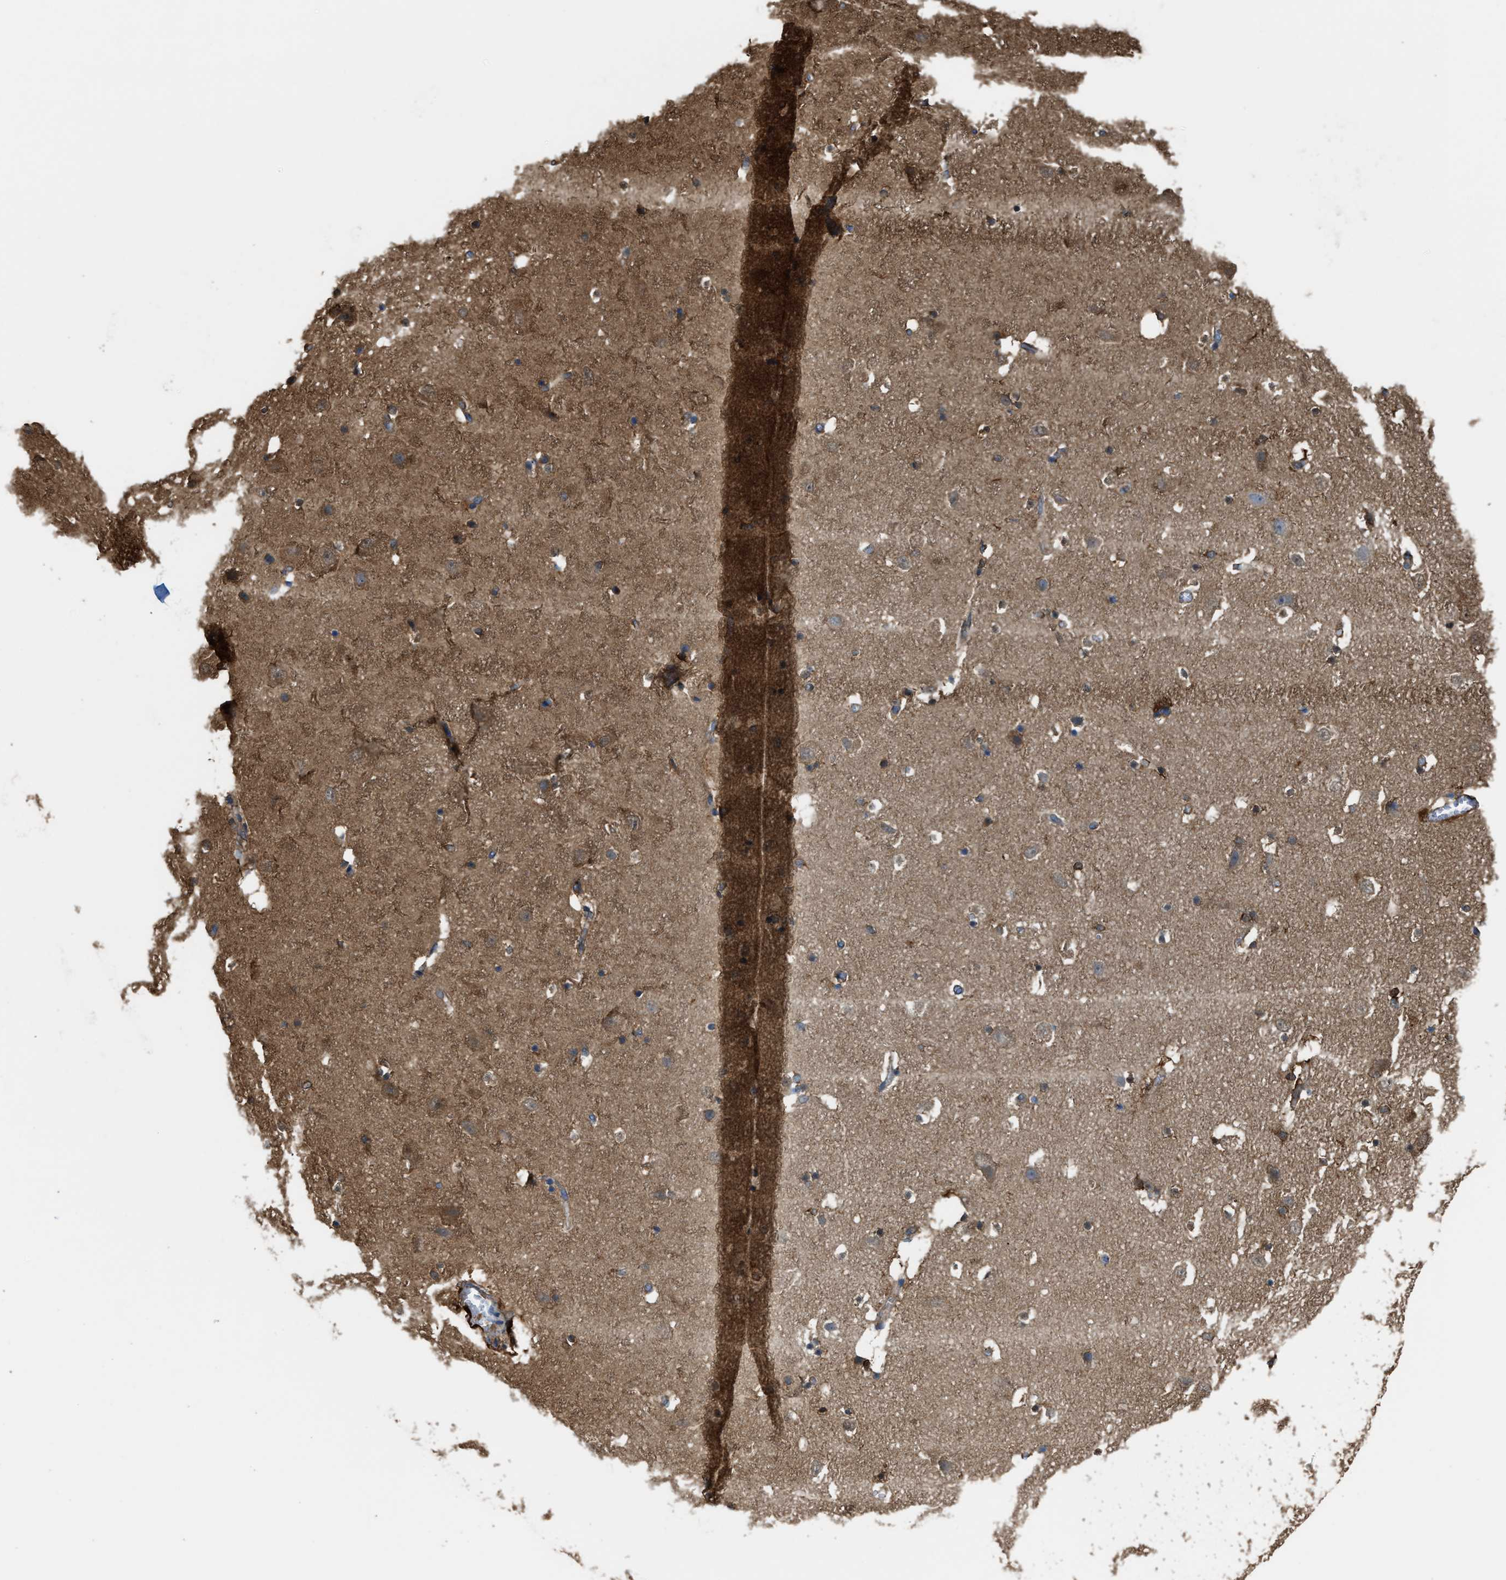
{"staining": {"intensity": "moderate", "quantity": "25%-75%", "location": "cytoplasmic/membranous"}, "tissue": "hippocampus", "cell_type": "Glial cells", "image_type": "normal", "snomed": [{"axis": "morphology", "description": "Normal tissue, NOS"}, {"axis": "topography", "description": "Hippocampus"}], "caption": "IHC photomicrograph of unremarkable hippocampus: human hippocampus stained using immunohistochemistry demonstrates medium levels of moderate protein expression localized specifically in the cytoplasmic/membranous of glial cells, appearing as a cytoplasmic/membranous brown color.", "gene": "ATIC", "patient": {"sex": "male", "age": 45}}